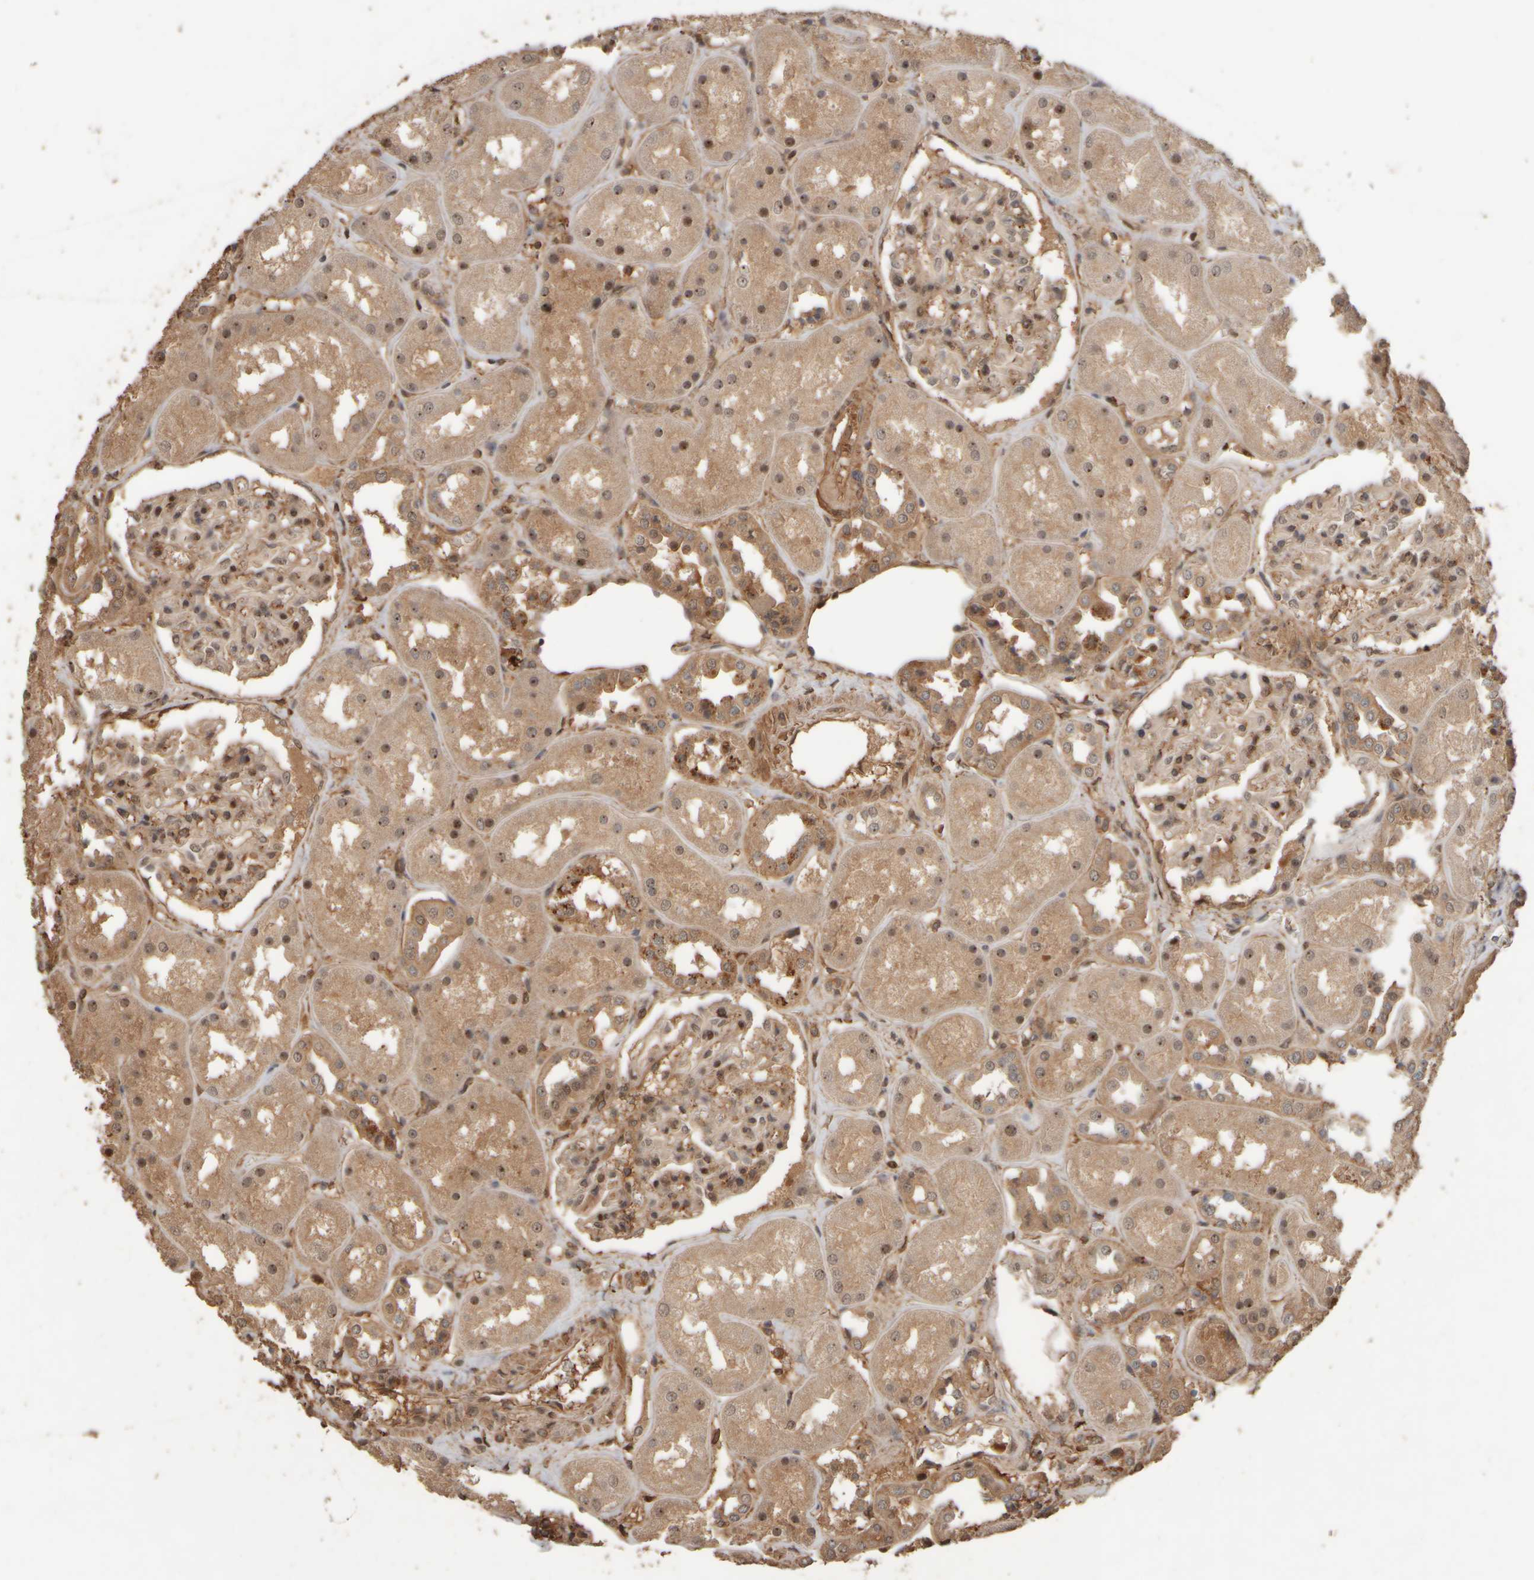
{"staining": {"intensity": "moderate", "quantity": ">75%", "location": "cytoplasmic/membranous,nuclear"}, "tissue": "kidney", "cell_type": "Cells in glomeruli", "image_type": "normal", "snomed": [{"axis": "morphology", "description": "Normal tissue, NOS"}, {"axis": "topography", "description": "Kidney"}], "caption": "DAB (3,3'-diaminobenzidine) immunohistochemical staining of benign human kidney demonstrates moderate cytoplasmic/membranous,nuclear protein positivity in approximately >75% of cells in glomeruli.", "gene": "SPHK1", "patient": {"sex": "male", "age": 70}}